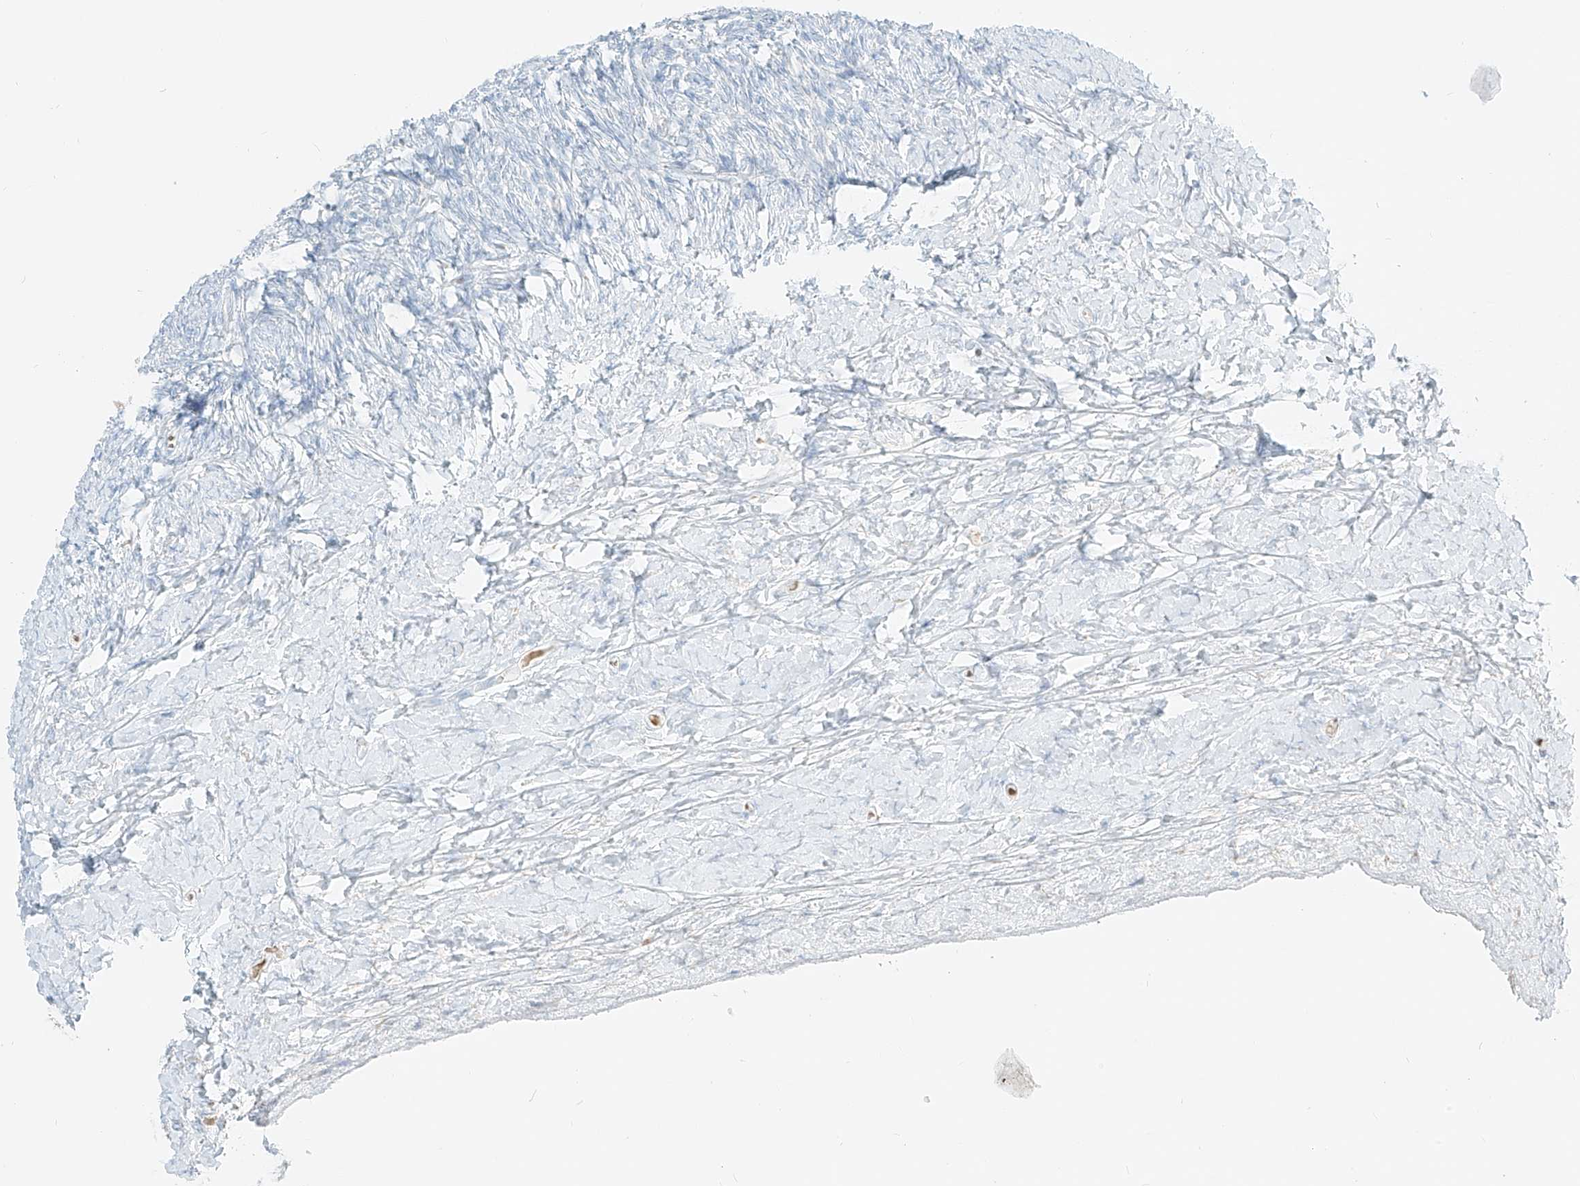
{"staining": {"intensity": "negative", "quantity": "none", "location": "none"}, "tissue": "ovary", "cell_type": "Ovarian stroma cells", "image_type": "normal", "snomed": [{"axis": "morphology", "description": "Normal tissue, NOS"}, {"axis": "morphology", "description": "Developmental malformation"}, {"axis": "topography", "description": "Ovary"}], "caption": "This micrograph is of unremarkable ovary stained with immunohistochemistry (IHC) to label a protein in brown with the nuclei are counter-stained blue. There is no positivity in ovarian stroma cells. (DAB immunohistochemistry (IHC) with hematoxylin counter stain).", "gene": "TMEM87B", "patient": {"sex": "female", "age": 39}}